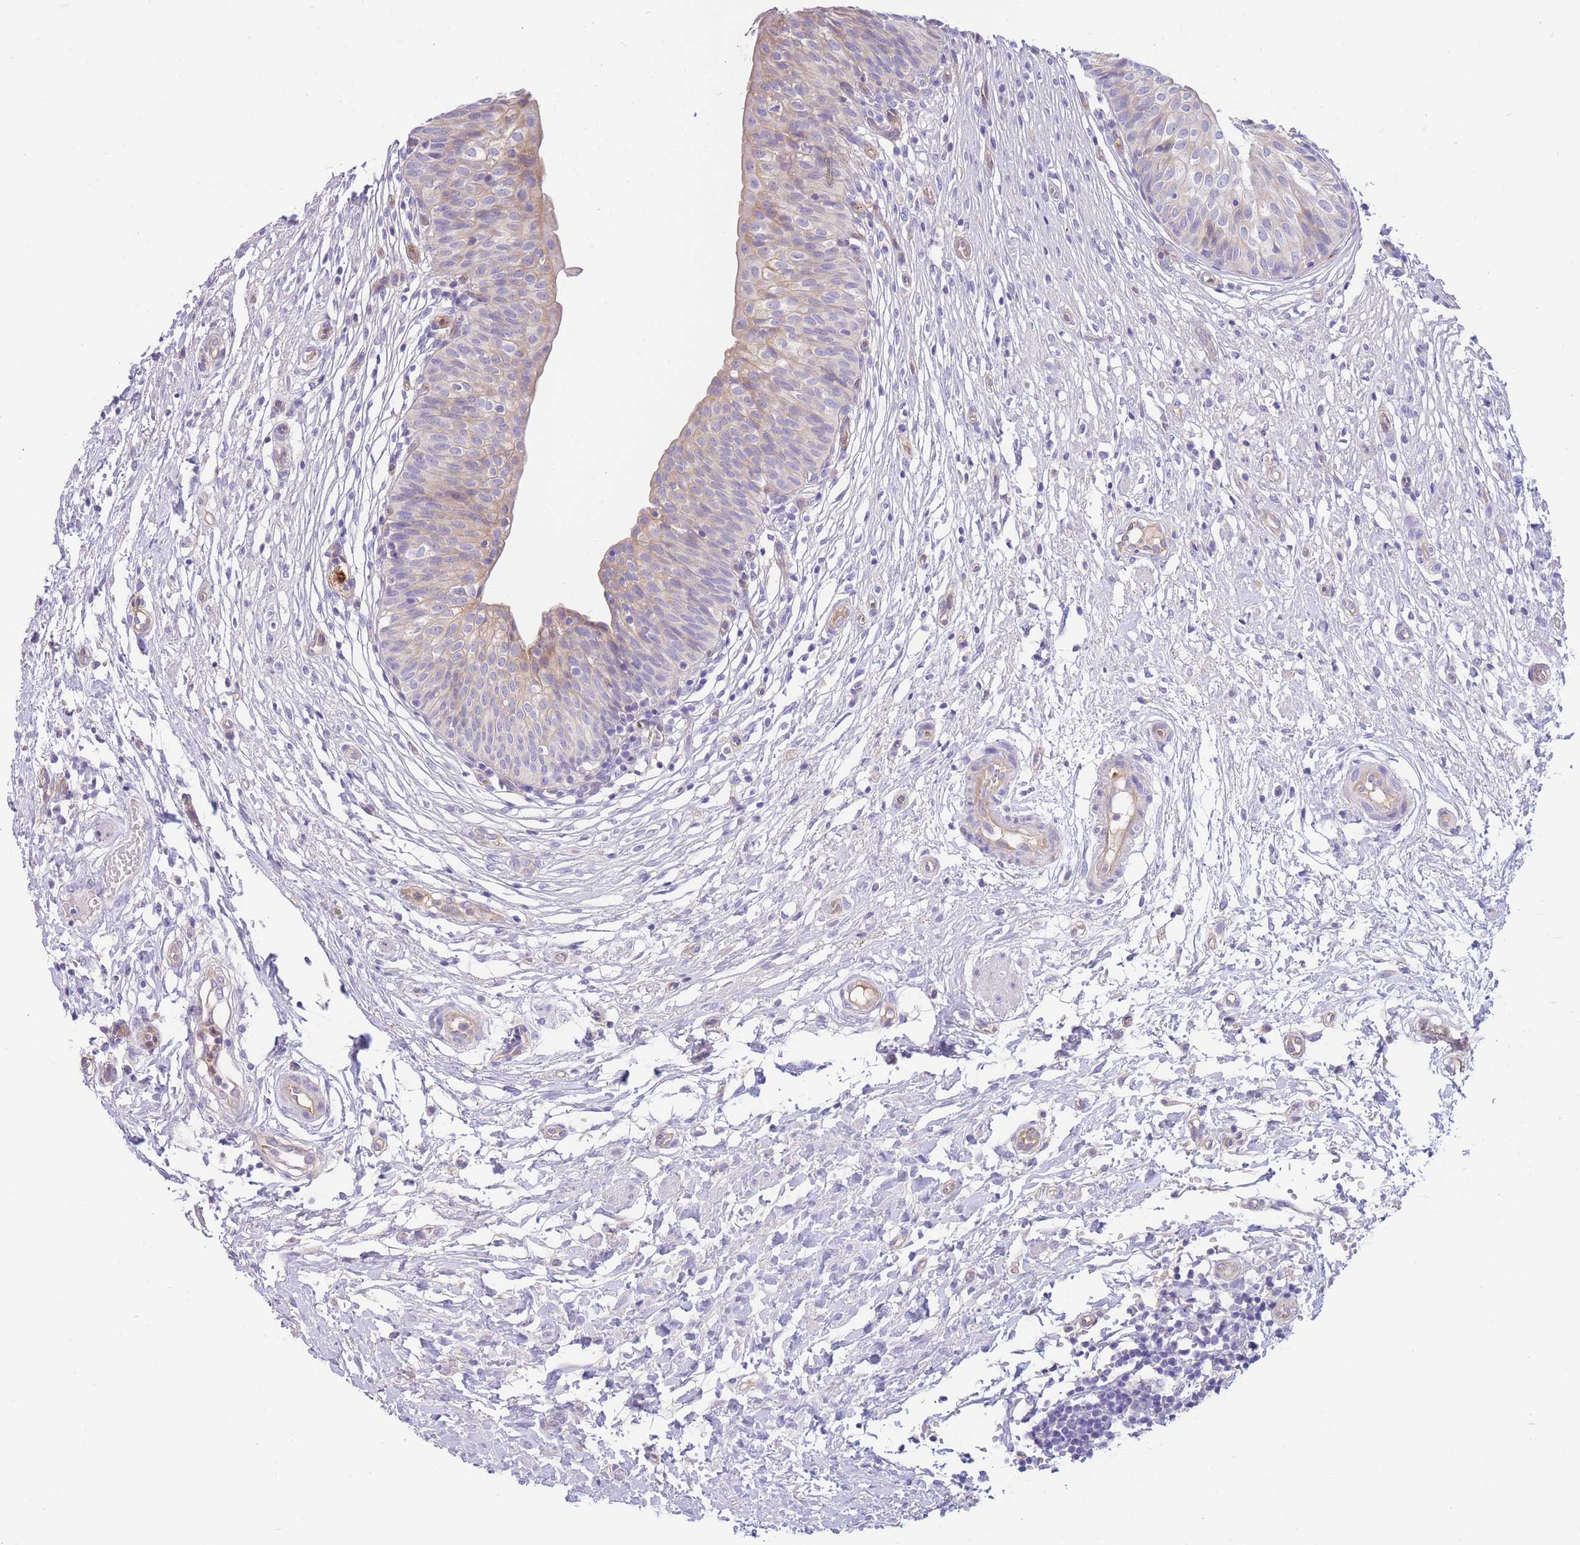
{"staining": {"intensity": "weak", "quantity": "<25%", "location": "cytoplasmic/membranous"}, "tissue": "urinary bladder", "cell_type": "Urothelial cells", "image_type": "normal", "snomed": [{"axis": "morphology", "description": "Normal tissue, NOS"}, {"axis": "topography", "description": "Urinary bladder"}], "caption": "Immunohistochemical staining of normal urinary bladder demonstrates no significant positivity in urothelial cells. Nuclei are stained in blue.", "gene": "SULT1A1", "patient": {"sex": "male", "age": 55}}